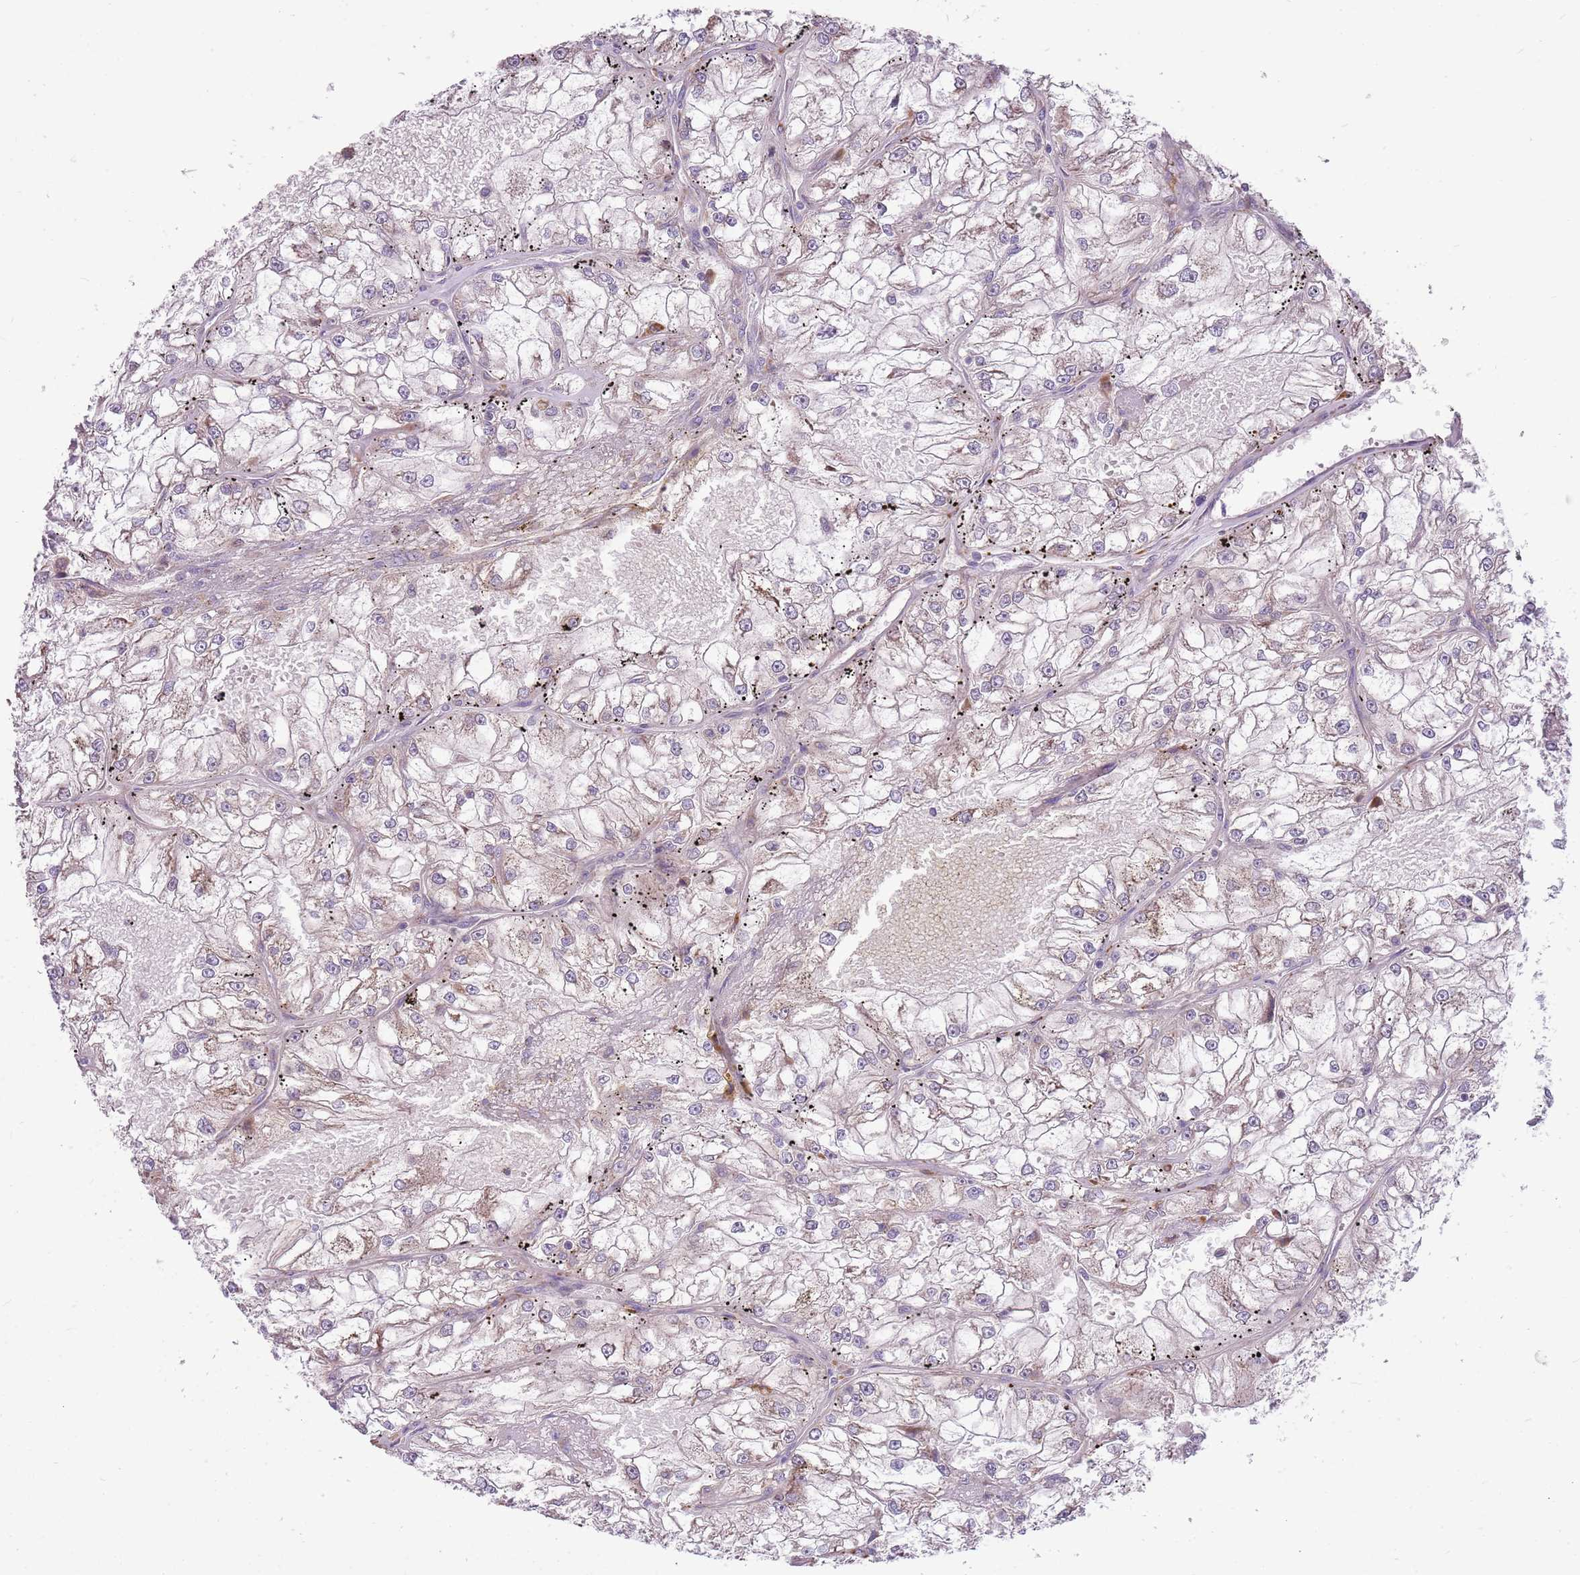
{"staining": {"intensity": "weak", "quantity": "<25%", "location": "cytoplasmic/membranous"}, "tissue": "renal cancer", "cell_type": "Tumor cells", "image_type": "cancer", "snomed": [{"axis": "morphology", "description": "Adenocarcinoma, NOS"}, {"axis": "topography", "description": "Kidney"}], "caption": "Protein analysis of renal cancer displays no significant positivity in tumor cells. The staining was performed using DAB to visualize the protein expression in brown, while the nuclei were stained in blue with hematoxylin (Magnification: 20x).", "gene": "PPP1R27", "patient": {"sex": "female", "age": 72}}